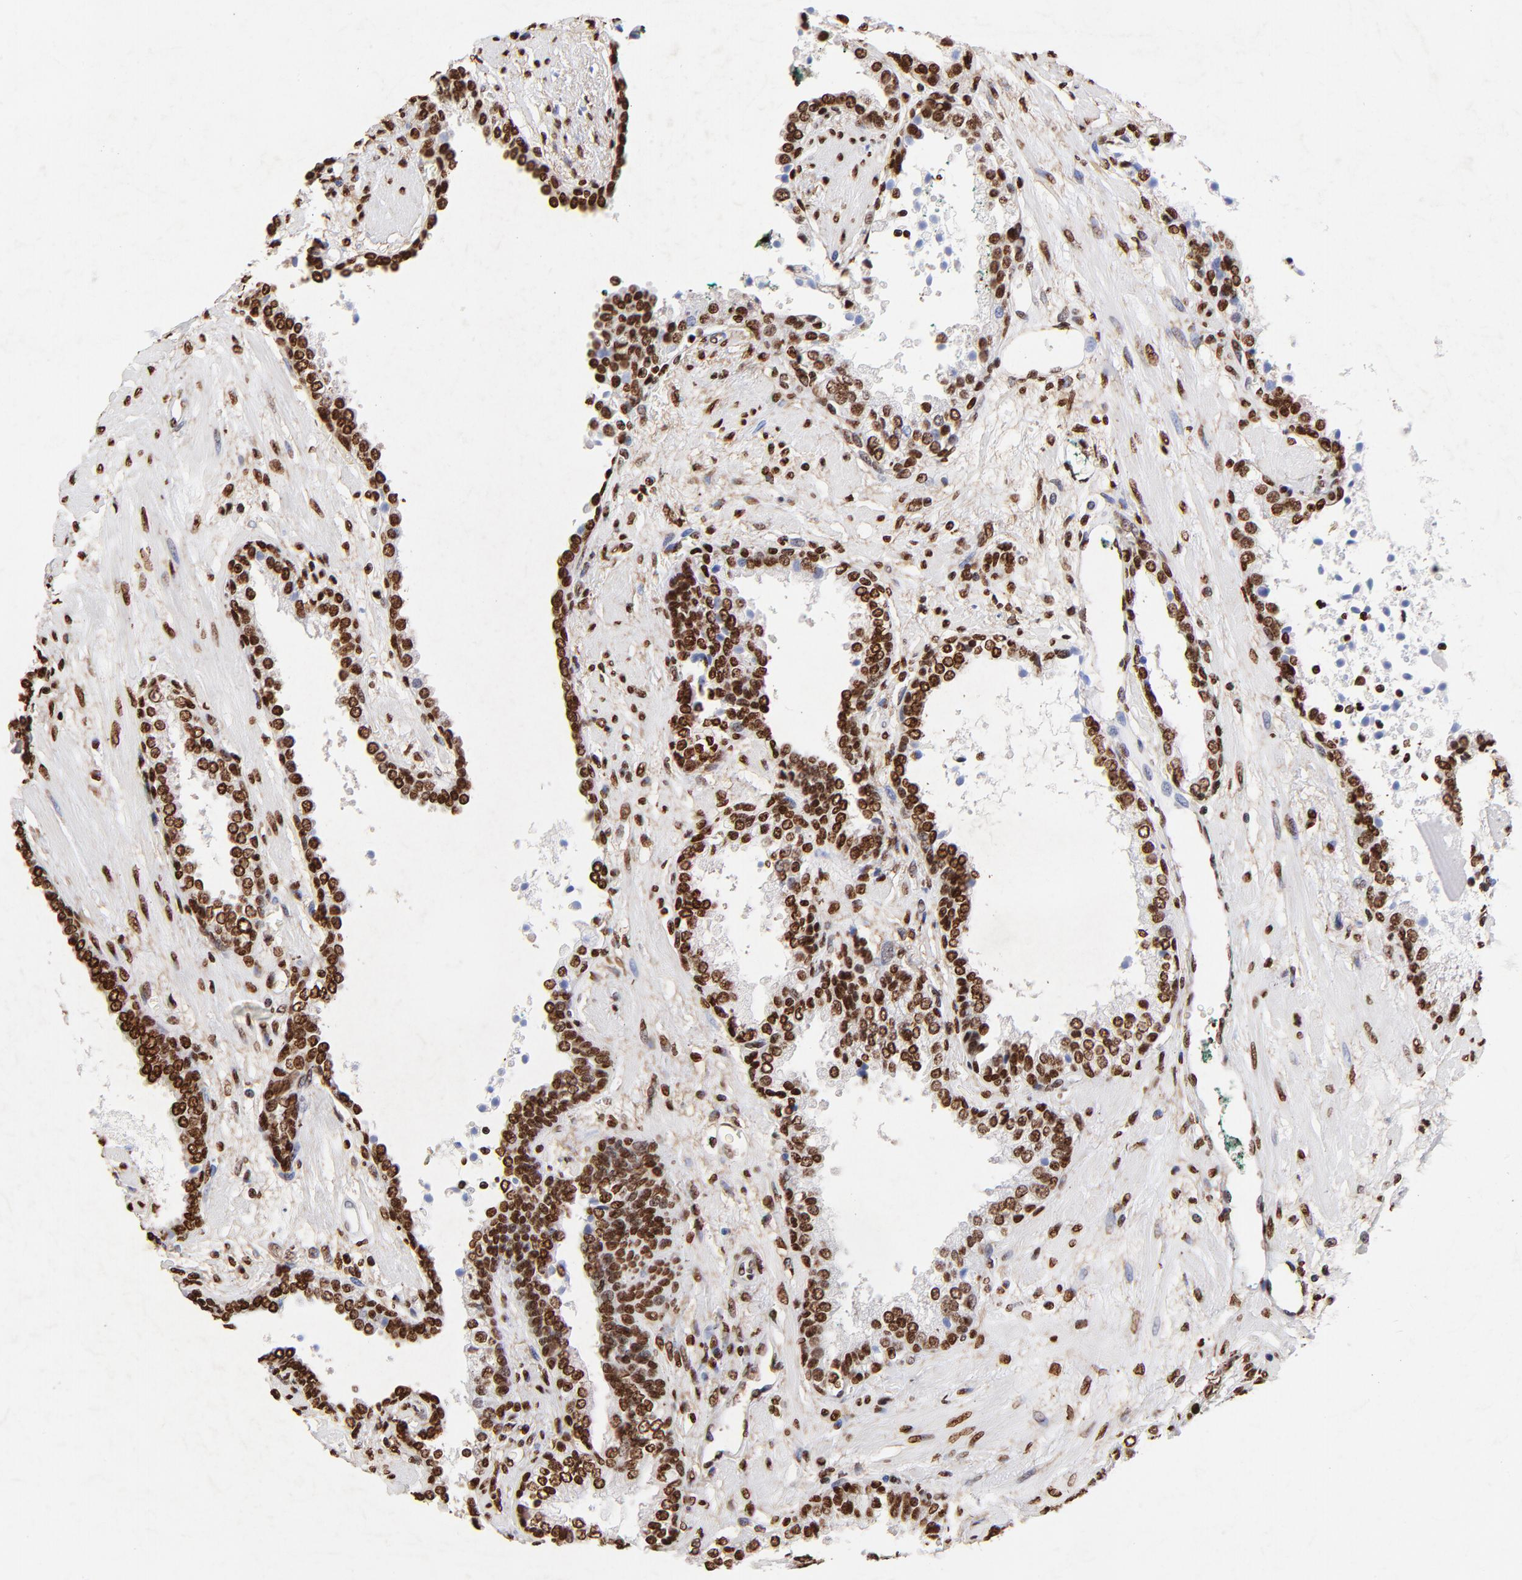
{"staining": {"intensity": "strong", "quantity": ">75%", "location": "nuclear"}, "tissue": "prostate cancer", "cell_type": "Tumor cells", "image_type": "cancer", "snomed": [{"axis": "morphology", "description": "Adenocarcinoma, Medium grade"}, {"axis": "topography", "description": "Prostate"}], "caption": "Immunohistochemical staining of prostate adenocarcinoma (medium-grade) demonstrates high levels of strong nuclear expression in approximately >75% of tumor cells.", "gene": "FBH1", "patient": {"sex": "male", "age": 70}}